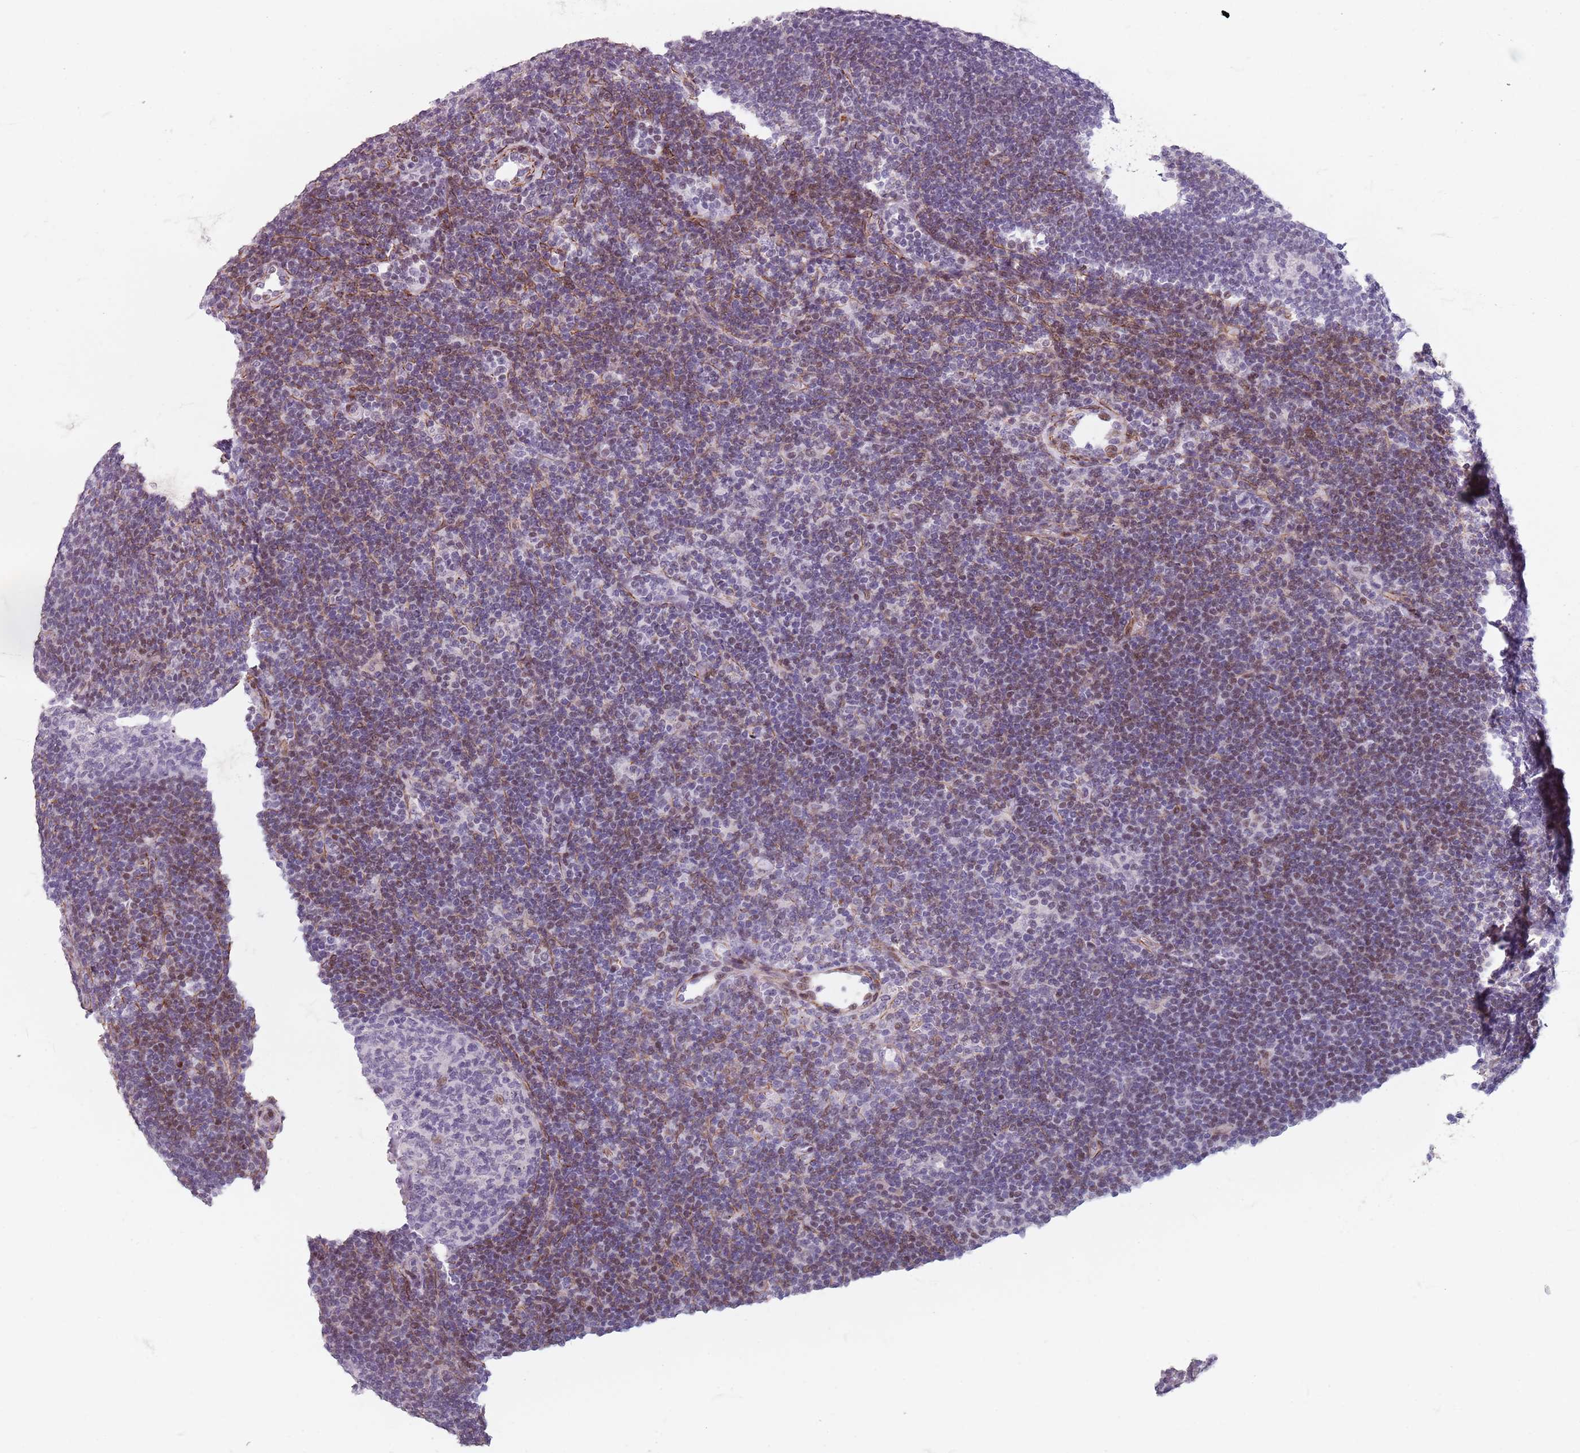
{"staining": {"intensity": "negative", "quantity": "none", "location": "none"}, "tissue": "lymphoma", "cell_type": "Tumor cells", "image_type": "cancer", "snomed": [{"axis": "morphology", "description": "Hodgkin's disease, NOS"}, {"axis": "topography", "description": "Lymph node"}], "caption": "IHC of human lymphoma displays no staining in tumor cells.", "gene": "TMC4", "patient": {"sex": "female", "age": 57}}